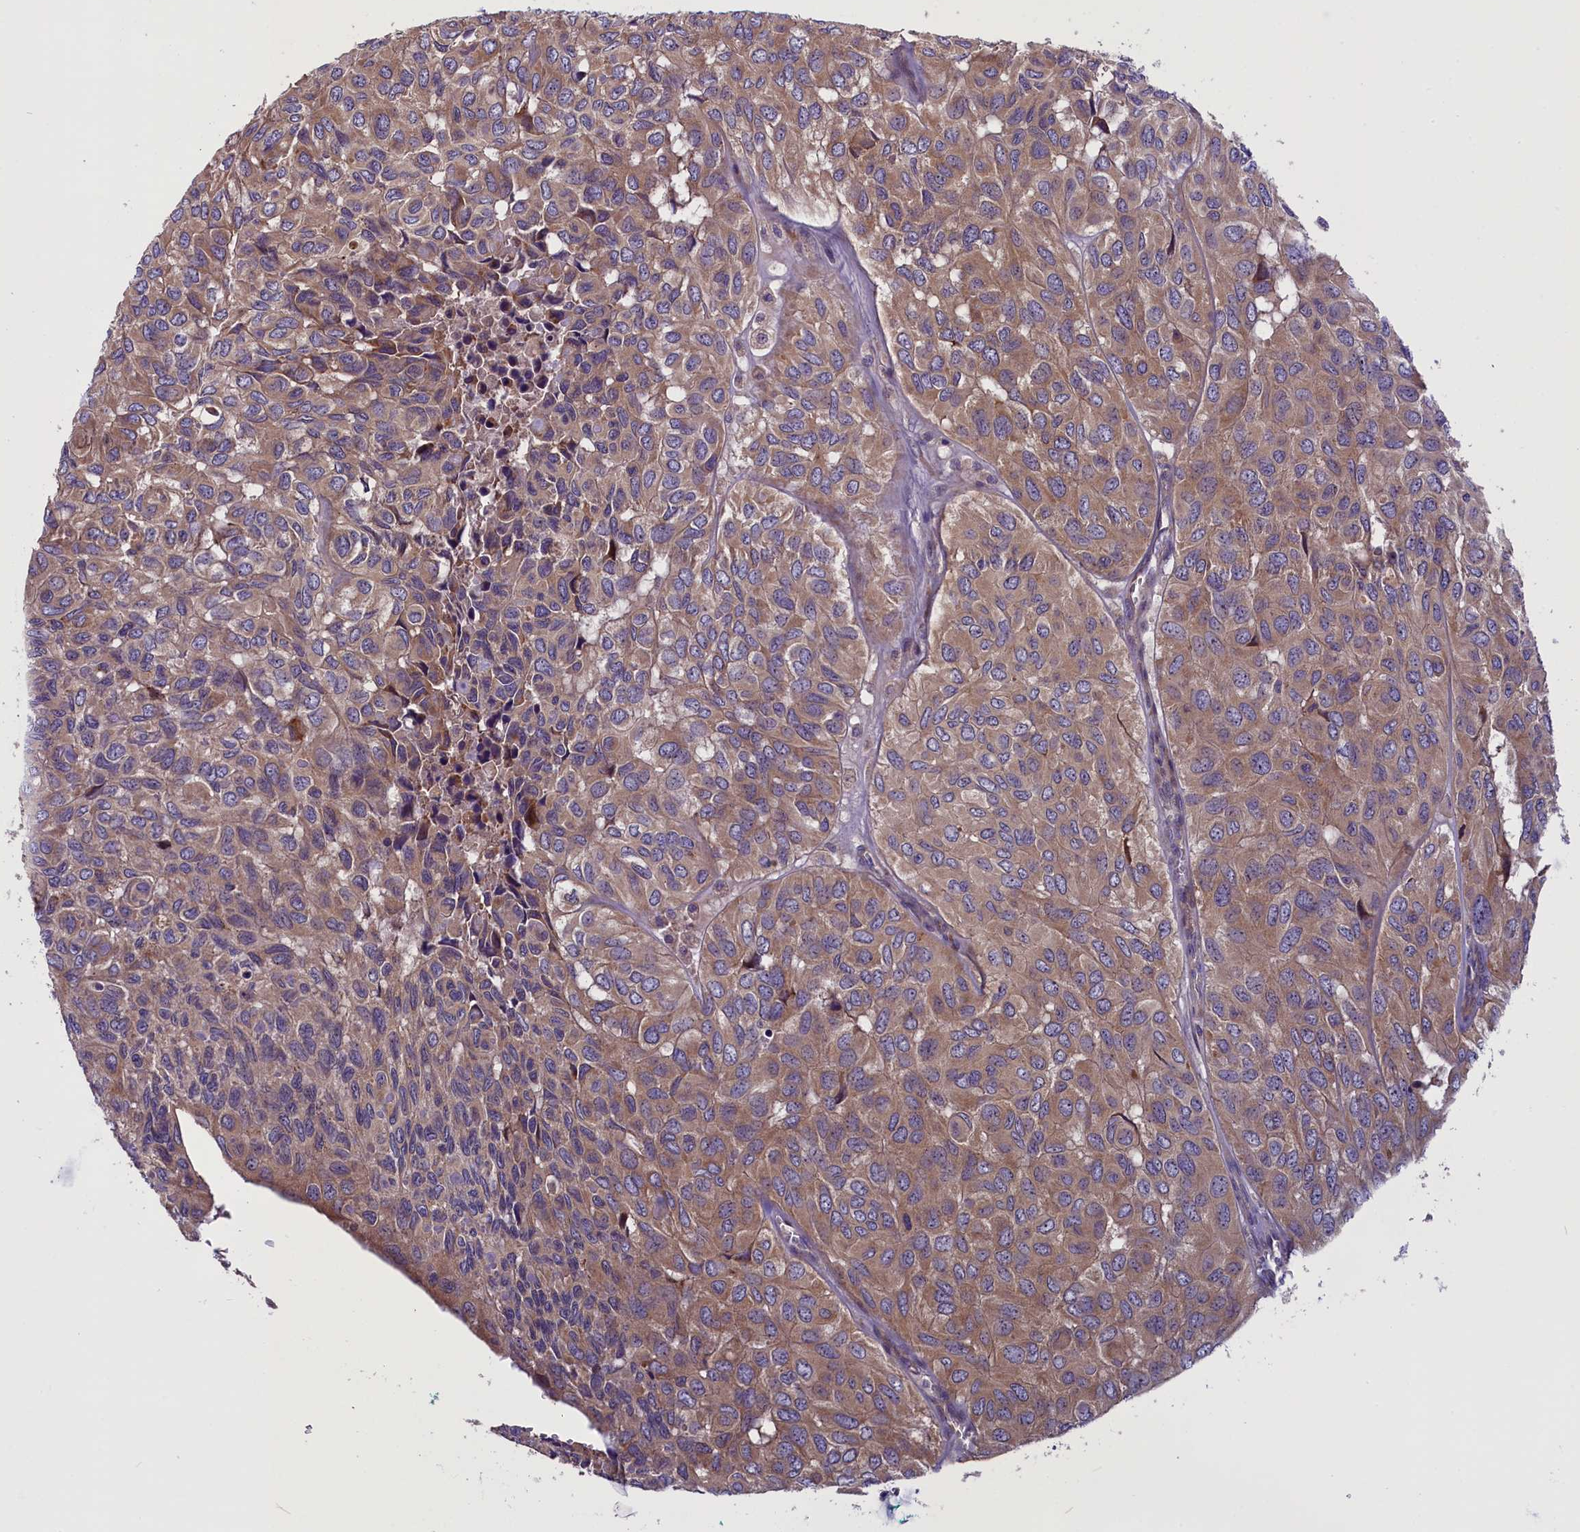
{"staining": {"intensity": "moderate", "quantity": ">75%", "location": "cytoplasmic/membranous"}, "tissue": "head and neck cancer", "cell_type": "Tumor cells", "image_type": "cancer", "snomed": [{"axis": "morphology", "description": "Adenocarcinoma, NOS"}, {"axis": "topography", "description": "Salivary gland, NOS"}, {"axis": "topography", "description": "Head-Neck"}], "caption": "Tumor cells show medium levels of moderate cytoplasmic/membranous positivity in about >75% of cells in adenocarcinoma (head and neck). (DAB (3,3'-diaminobenzidine) IHC with brightfield microscopy, high magnification).", "gene": "FRY", "patient": {"sex": "female", "age": 76}}